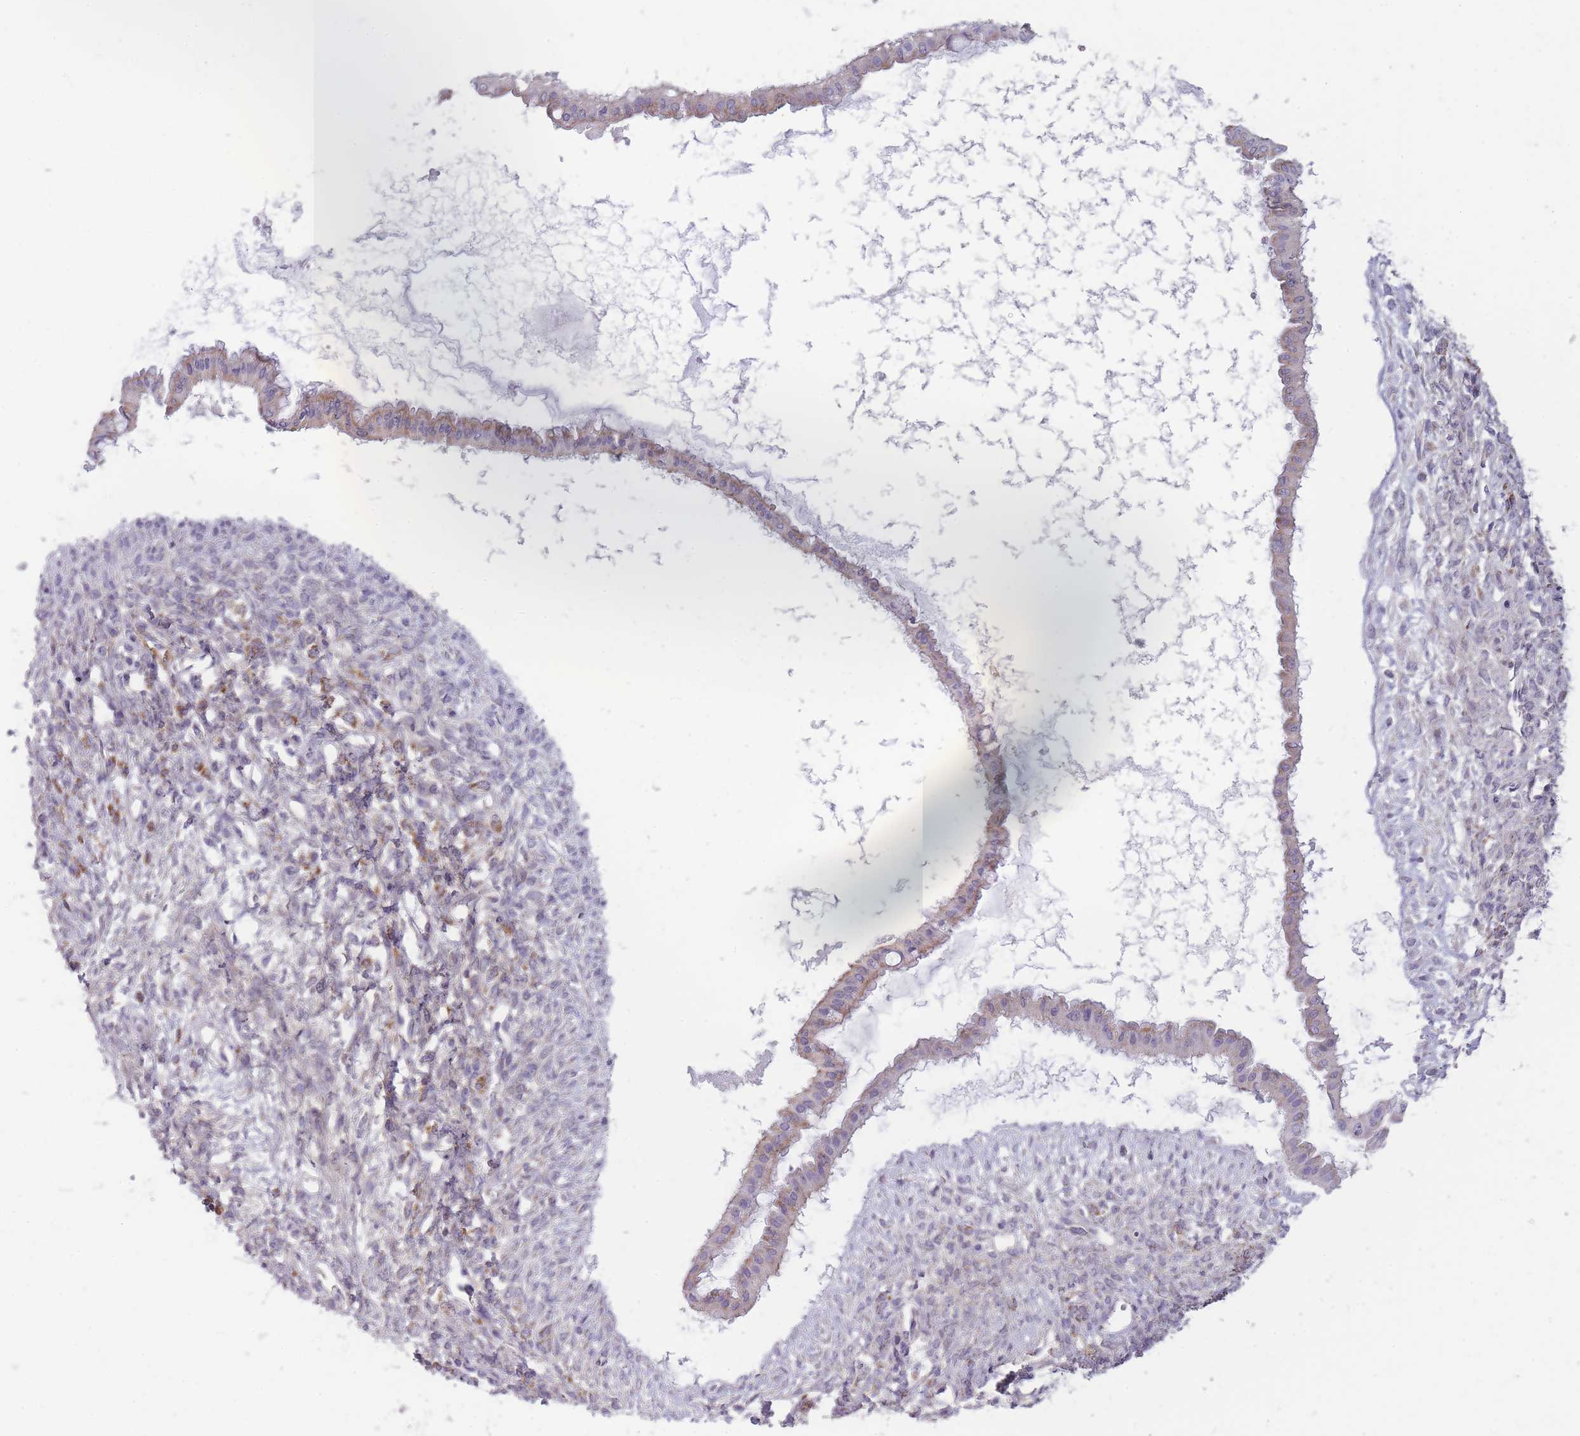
{"staining": {"intensity": "moderate", "quantity": "25%-75%", "location": "cytoplasmic/membranous"}, "tissue": "ovarian cancer", "cell_type": "Tumor cells", "image_type": "cancer", "snomed": [{"axis": "morphology", "description": "Cystadenocarcinoma, mucinous, NOS"}, {"axis": "topography", "description": "Ovary"}], "caption": "Moderate cytoplasmic/membranous protein expression is present in about 25%-75% of tumor cells in ovarian mucinous cystadenocarcinoma.", "gene": "ZBTB24", "patient": {"sex": "female", "age": 73}}